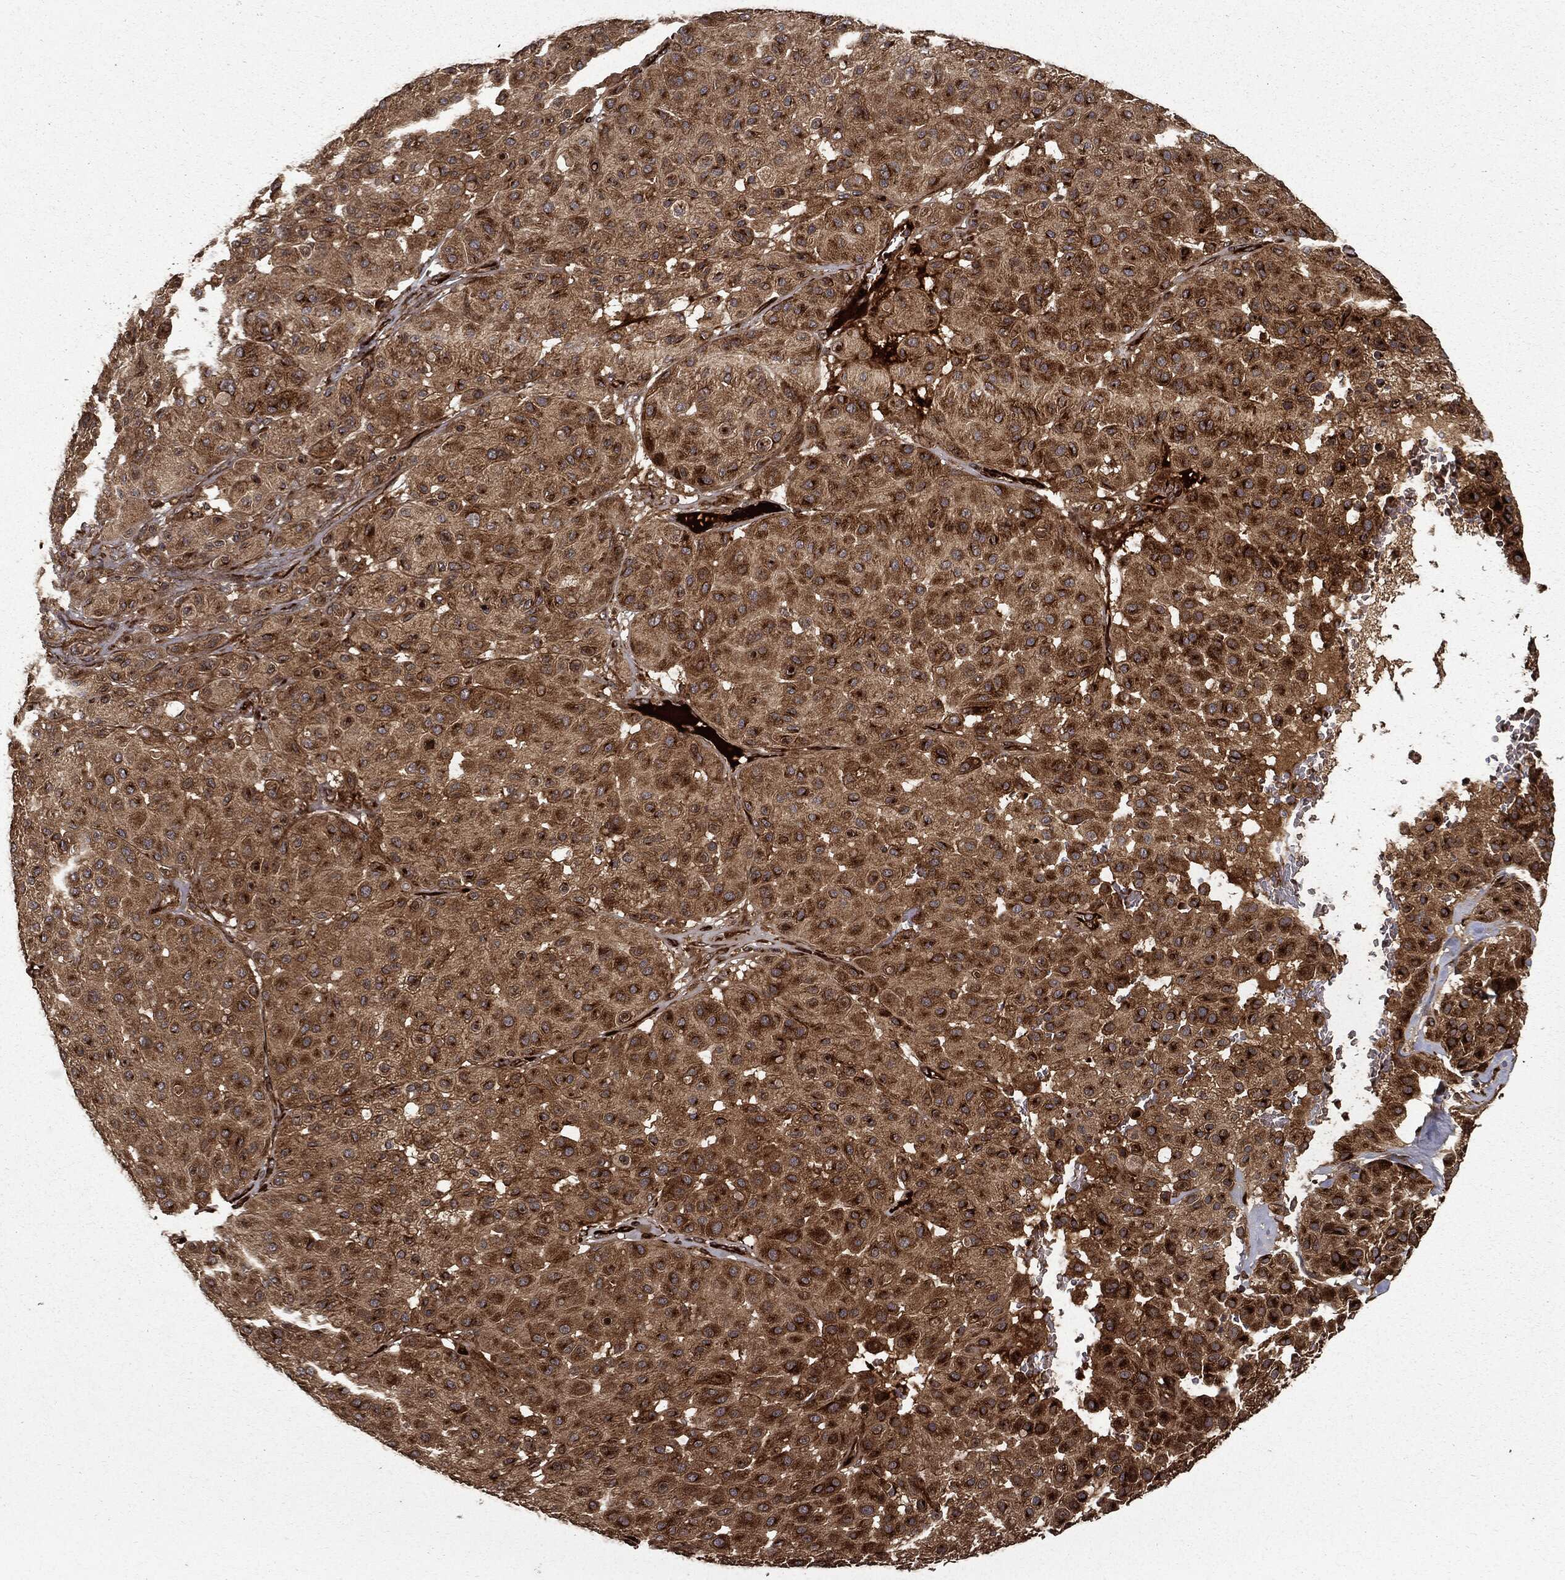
{"staining": {"intensity": "moderate", "quantity": ">75%", "location": "cytoplasmic/membranous"}, "tissue": "melanoma", "cell_type": "Tumor cells", "image_type": "cancer", "snomed": [{"axis": "morphology", "description": "Malignant melanoma, Metastatic site"}, {"axis": "topography", "description": "Smooth muscle"}], "caption": "Immunohistochemical staining of malignant melanoma (metastatic site) reveals moderate cytoplasmic/membranous protein expression in approximately >75% of tumor cells. (DAB (3,3'-diaminobenzidine) IHC, brown staining for protein, blue staining for nuclei).", "gene": "HTT", "patient": {"sex": "male", "age": 41}}